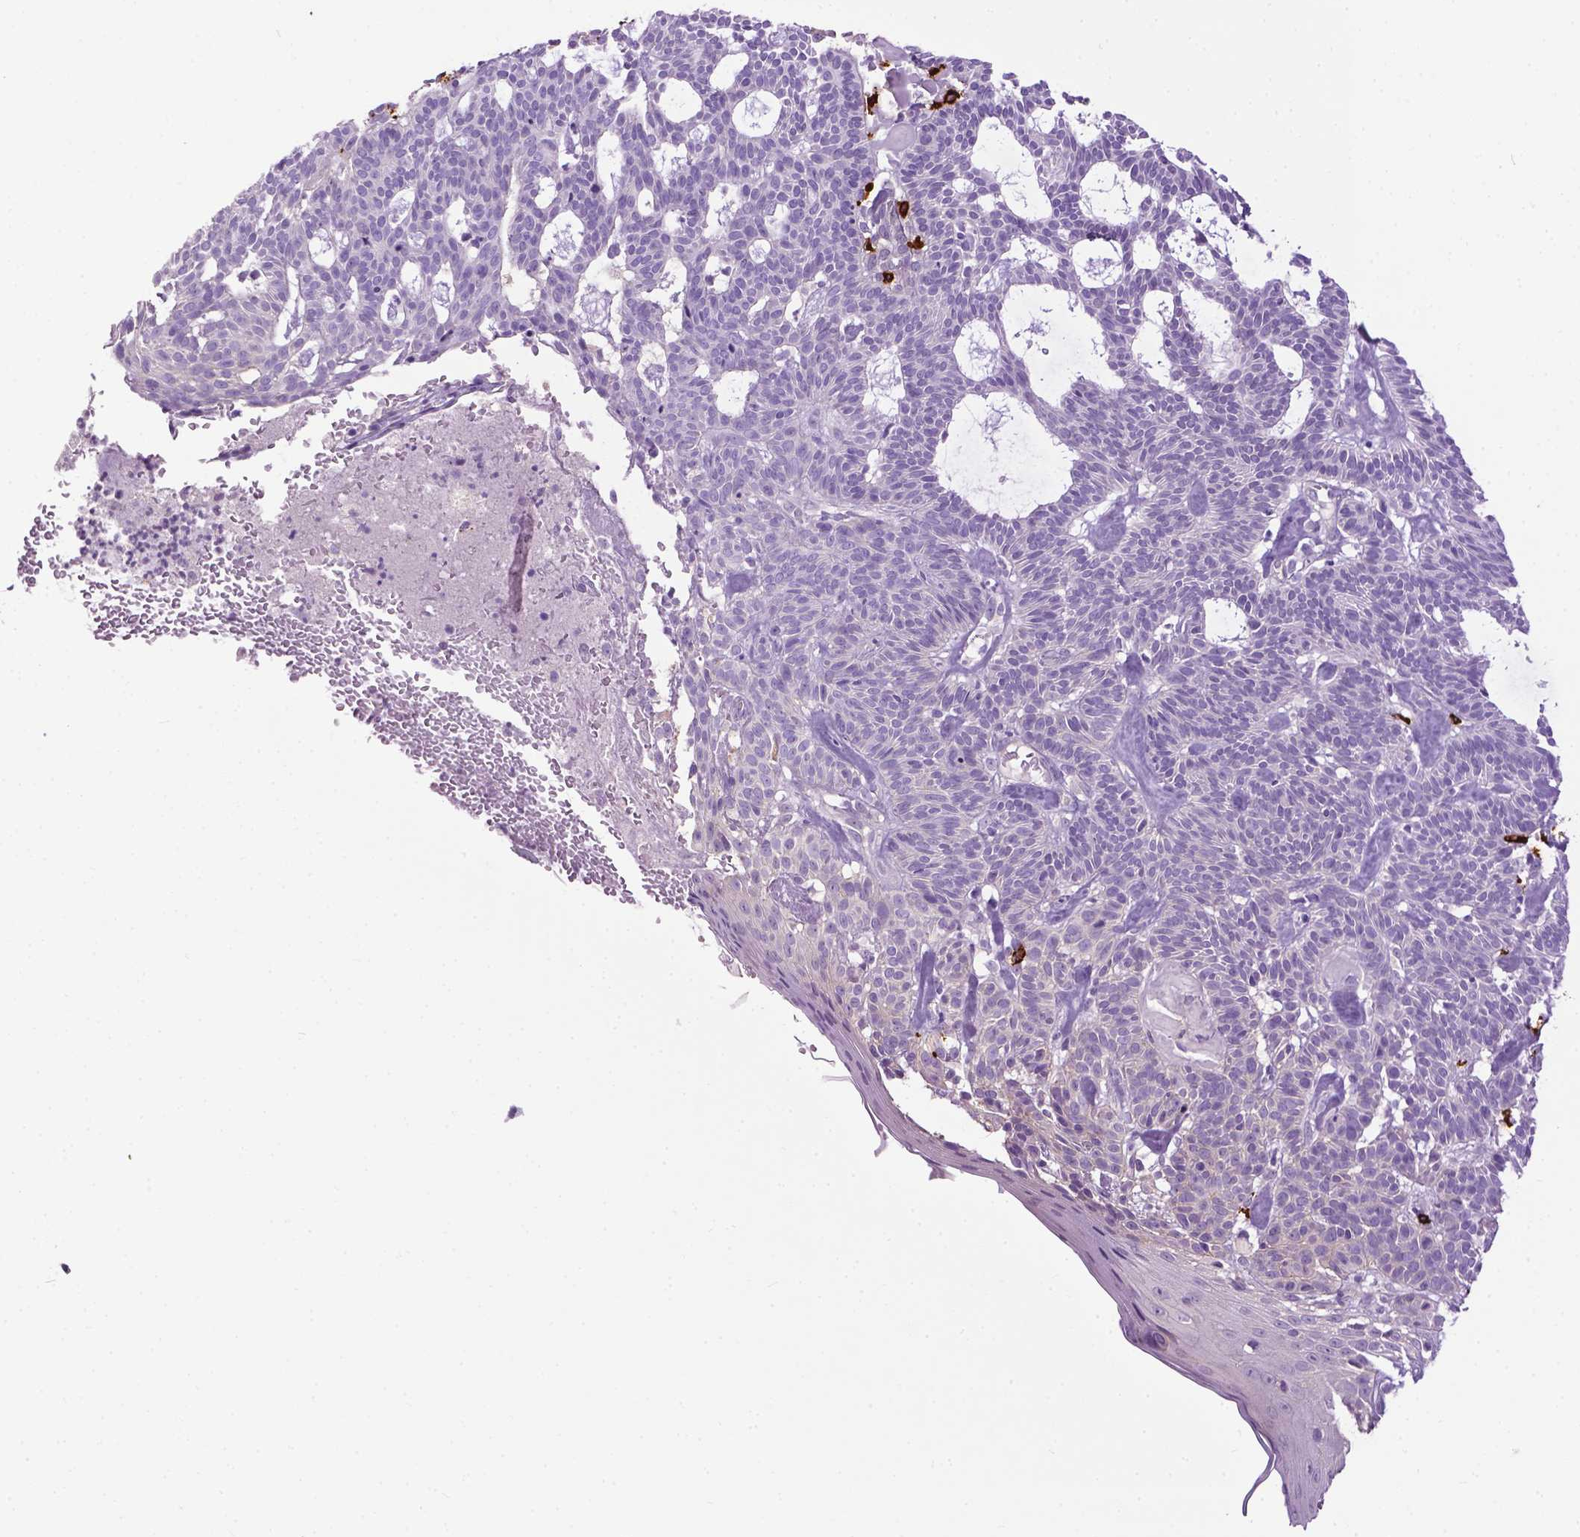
{"staining": {"intensity": "negative", "quantity": "none", "location": "none"}, "tissue": "skin cancer", "cell_type": "Tumor cells", "image_type": "cancer", "snomed": [{"axis": "morphology", "description": "Basal cell carcinoma"}, {"axis": "topography", "description": "Skin"}], "caption": "The photomicrograph demonstrates no staining of tumor cells in basal cell carcinoma (skin).", "gene": "SPECC1L", "patient": {"sex": "male", "age": 85}}